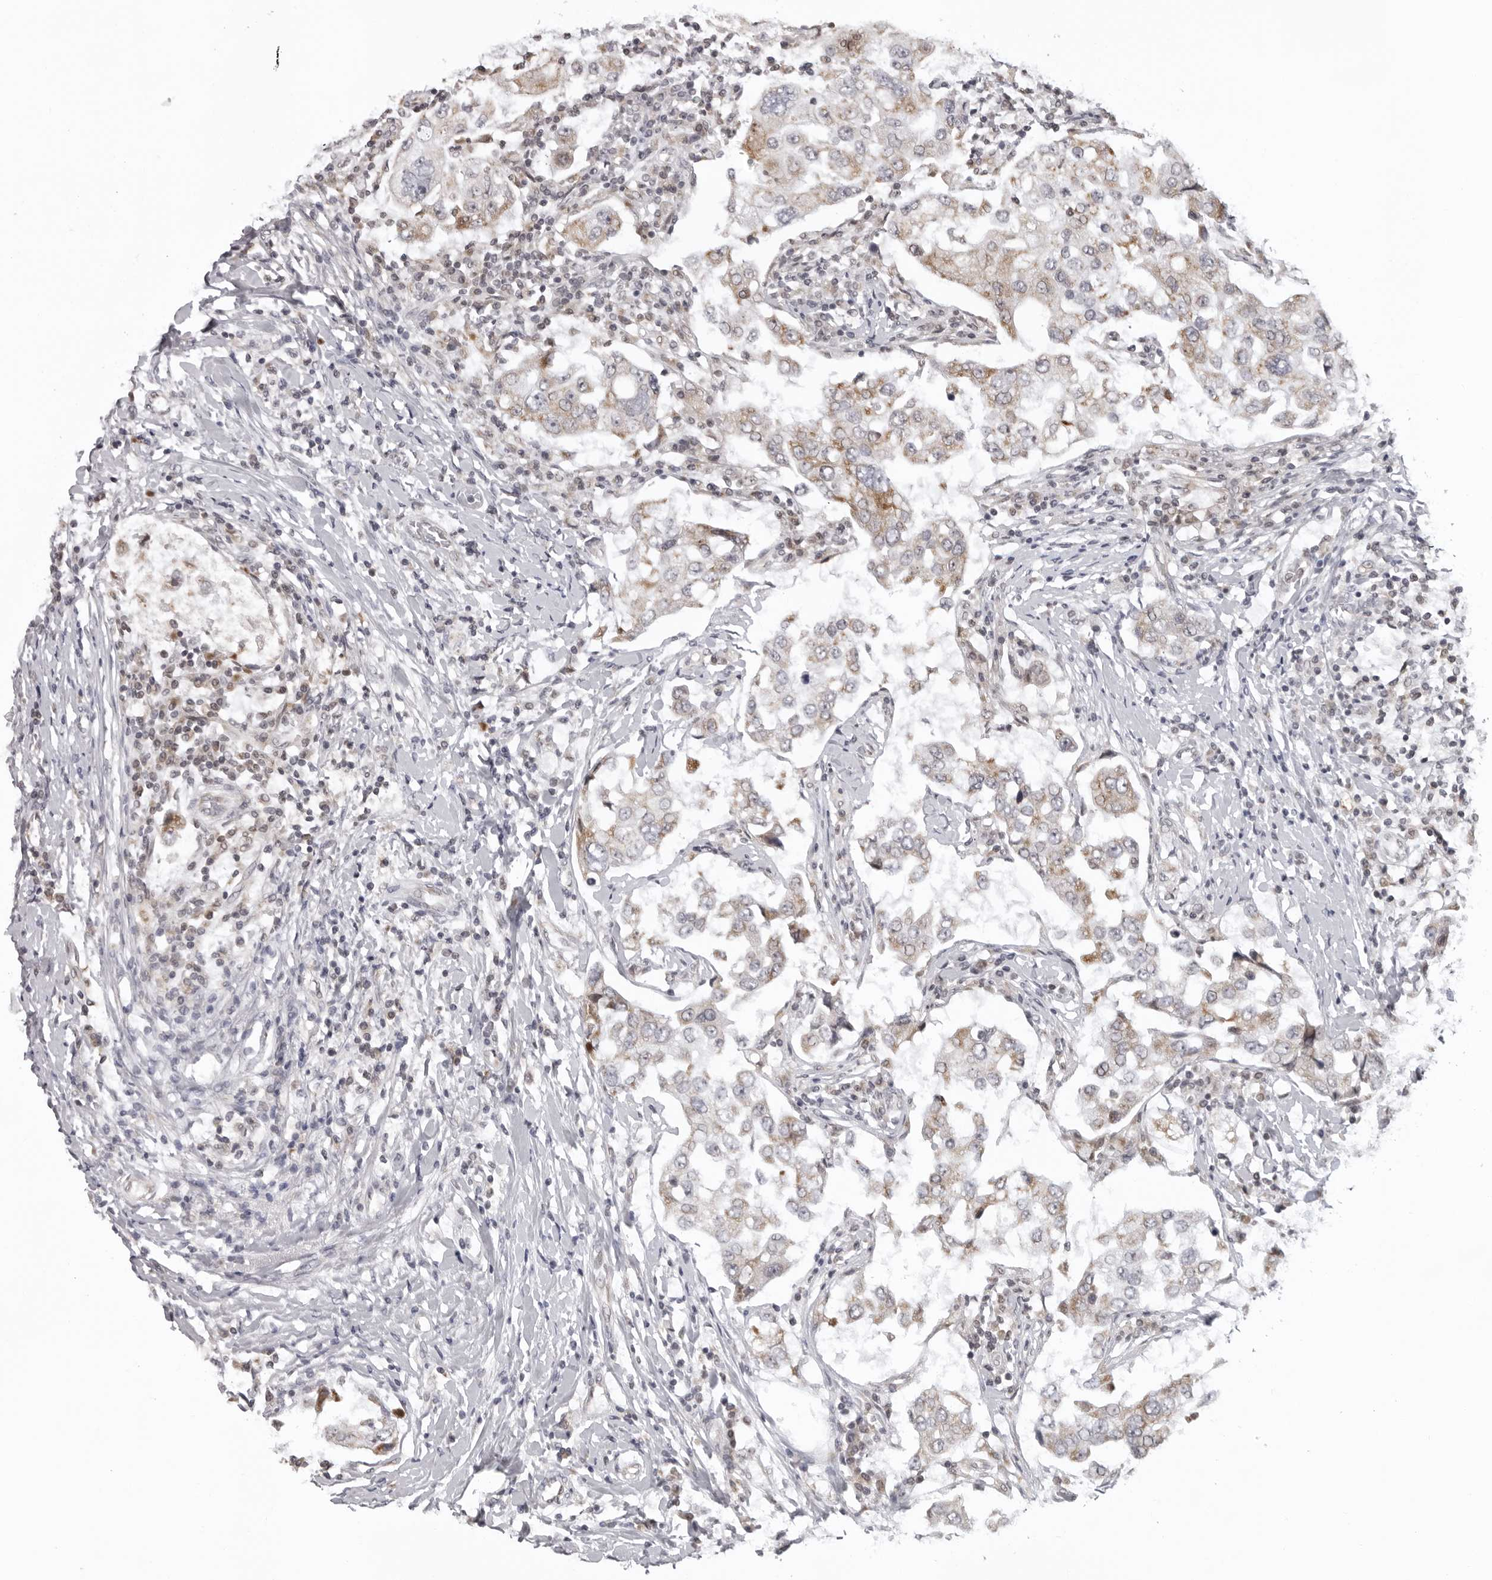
{"staining": {"intensity": "moderate", "quantity": "25%-75%", "location": "cytoplasmic/membranous"}, "tissue": "breast cancer", "cell_type": "Tumor cells", "image_type": "cancer", "snomed": [{"axis": "morphology", "description": "Duct carcinoma"}, {"axis": "topography", "description": "Breast"}], "caption": "IHC staining of intraductal carcinoma (breast), which exhibits medium levels of moderate cytoplasmic/membranous staining in about 25%-75% of tumor cells indicating moderate cytoplasmic/membranous protein expression. The staining was performed using DAB (brown) for protein detection and nuclei were counterstained in hematoxylin (blue).", "gene": "MRPS15", "patient": {"sex": "female", "age": 27}}